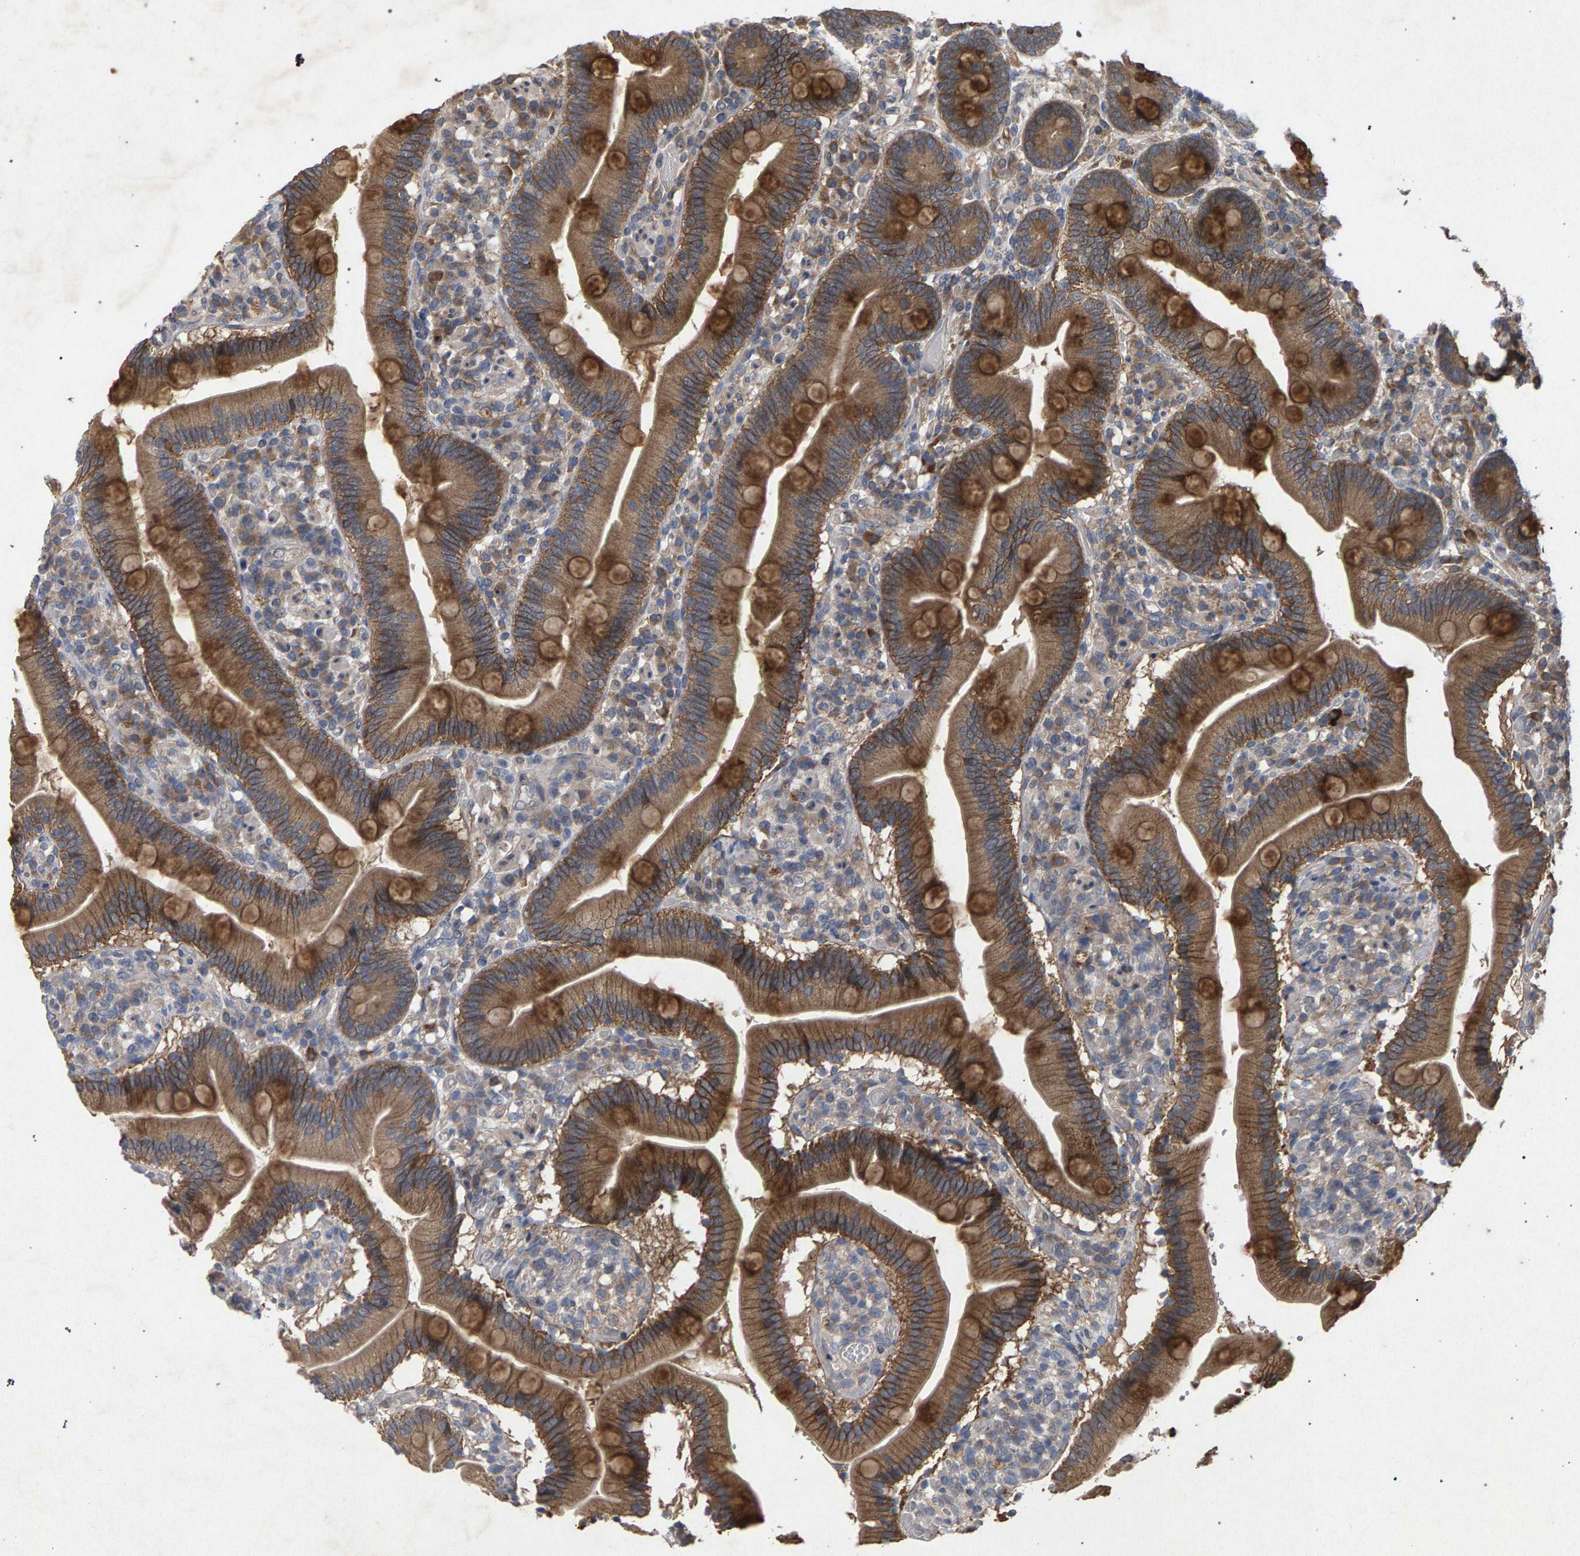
{"staining": {"intensity": "strong", "quantity": ">75%", "location": "cytoplasmic/membranous"}, "tissue": "duodenum", "cell_type": "Glandular cells", "image_type": "normal", "snomed": [{"axis": "morphology", "description": "Normal tissue, NOS"}, {"axis": "topography", "description": "Duodenum"}], "caption": "This is an image of immunohistochemistry staining of normal duodenum, which shows strong staining in the cytoplasmic/membranous of glandular cells.", "gene": "SLC4A4", "patient": {"sex": "male", "age": 66}}